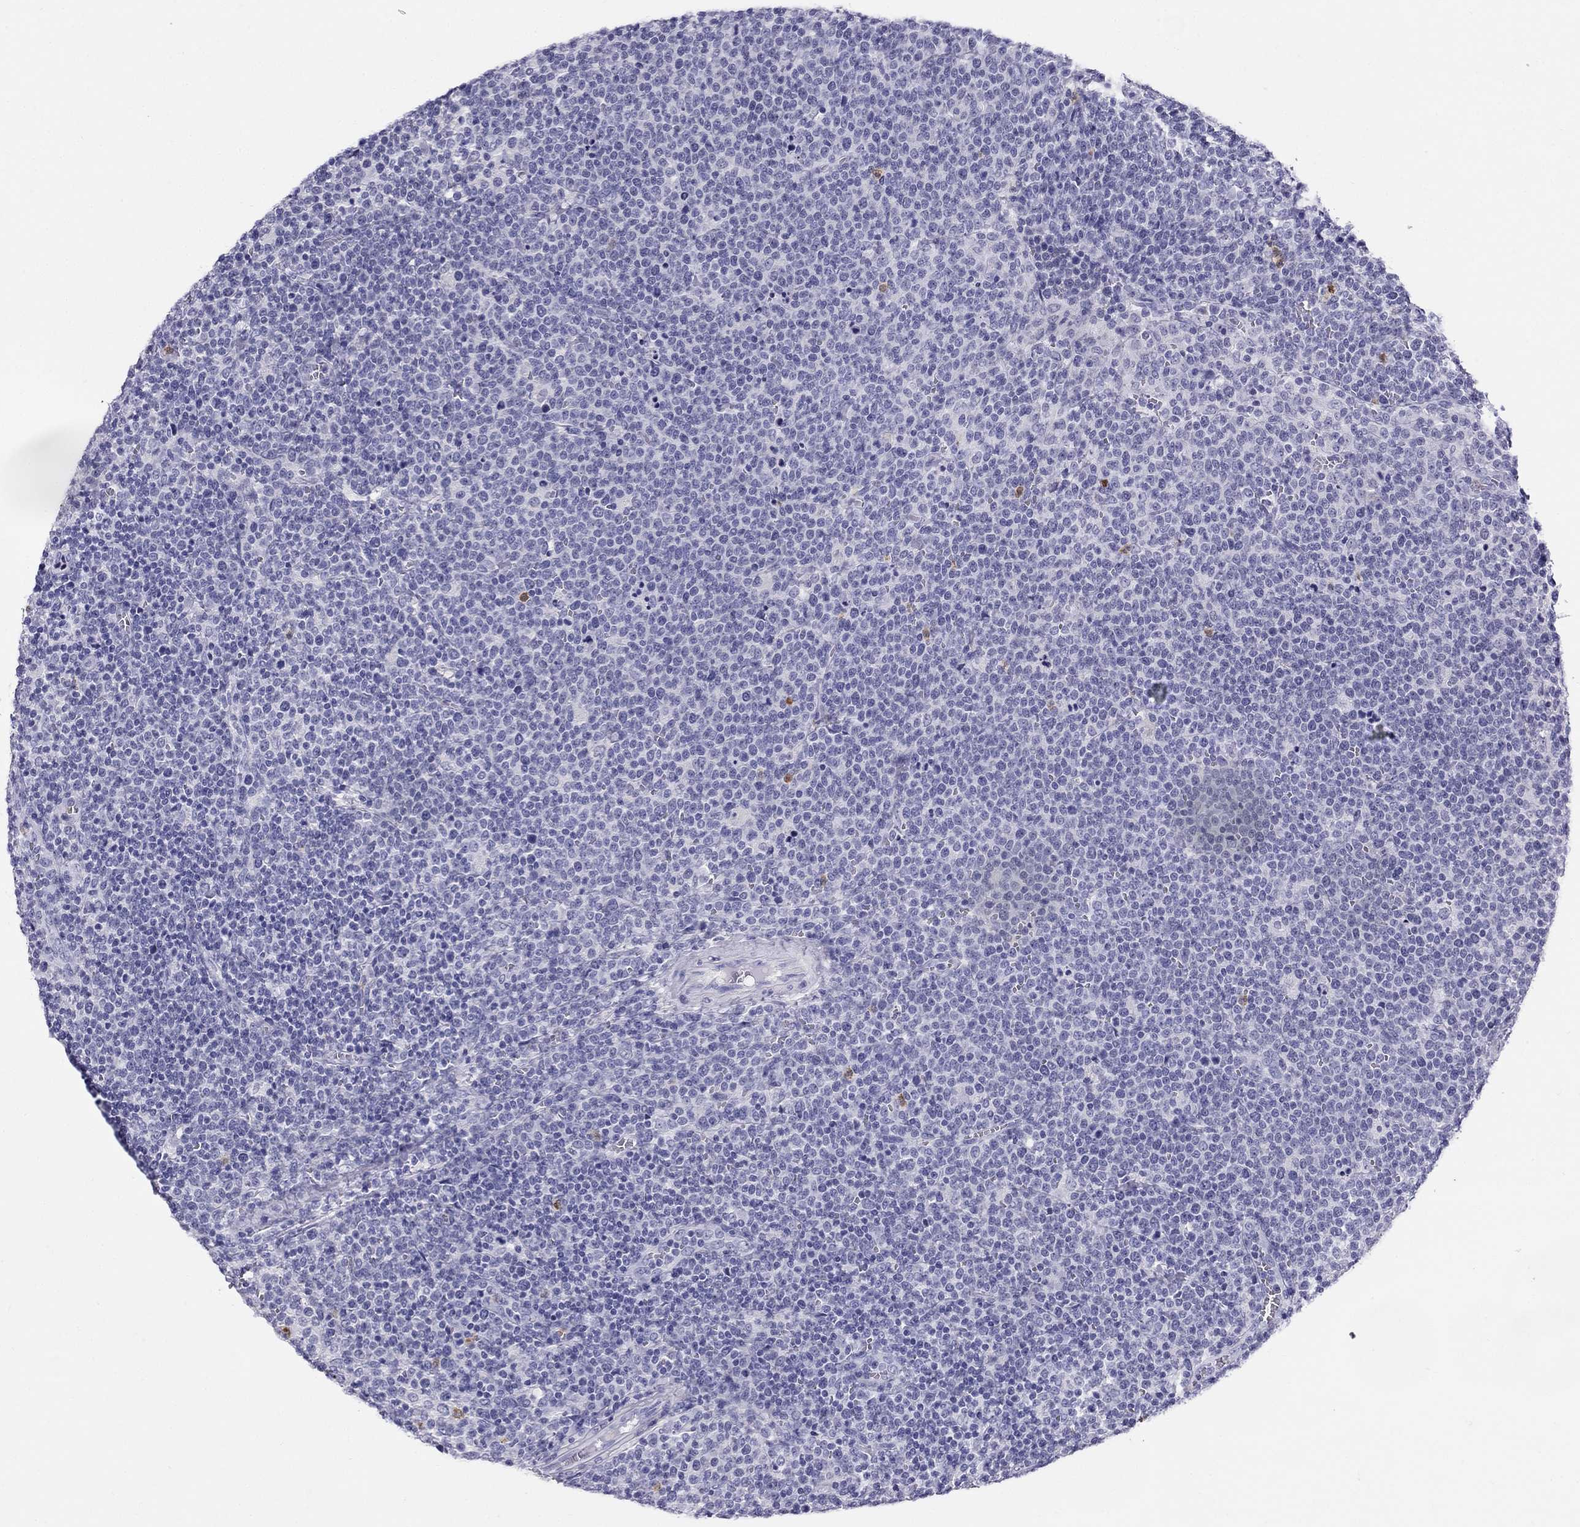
{"staining": {"intensity": "negative", "quantity": "none", "location": "none"}, "tissue": "lymphoma", "cell_type": "Tumor cells", "image_type": "cancer", "snomed": [{"axis": "morphology", "description": "Malignant lymphoma, non-Hodgkin's type, High grade"}, {"axis": "topography", "description": "Lymph node"}], "caption": "This image is of malignant lymphoma, non-Hodgkin's type (high-grade) stained with immunohistochemistry (IHC) to label a protein in brown with the nuclei are counter-stained blue. There is no expression in tumor cells.", "gene": "PPP1R36", "patient": {"sex": "male", "age": 61}}